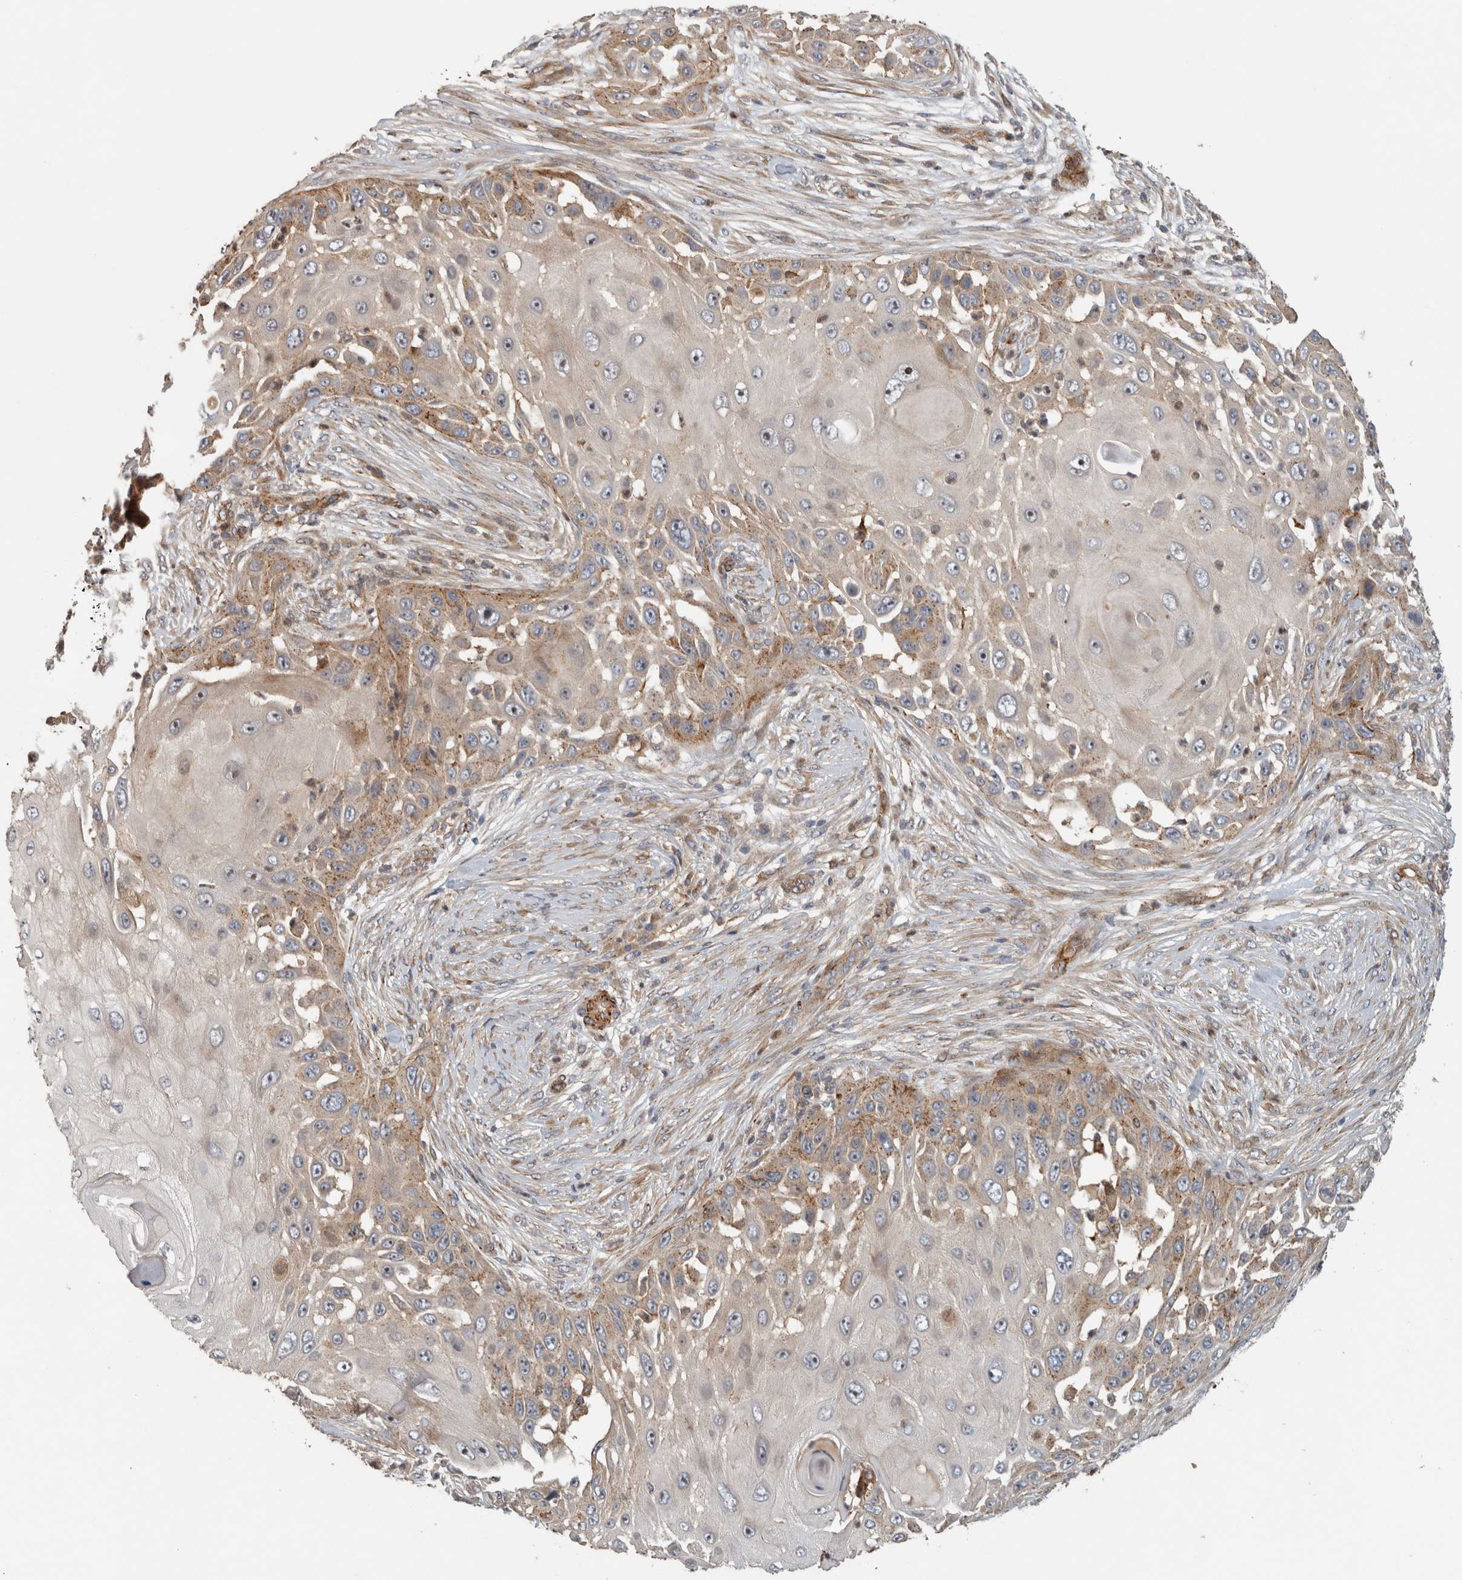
{"staining": {"intensity": "weak", "quantity": "25%-75%", "location": "cytoplasmic/membranous"}, "tissue": "skin cancer", "cell_type": "Tumor cells", "image_type": "cancer", "snomed": [{"axis": "morphology", "description": "Squamous cell carcinoma, NOS"}, {"axis": "topography", "description": "Skin"}], "caption": "IHC (DAB (3,3'-diaminobenzidine)) staining of squamous cell carcinoma (skin) exhibits weak cytoplasmic/membranous protein expression in approximately 25%-75% of tumor cells.", "gene": "SIPA1L2", "patient": {"sex": "female", "age": 44}}